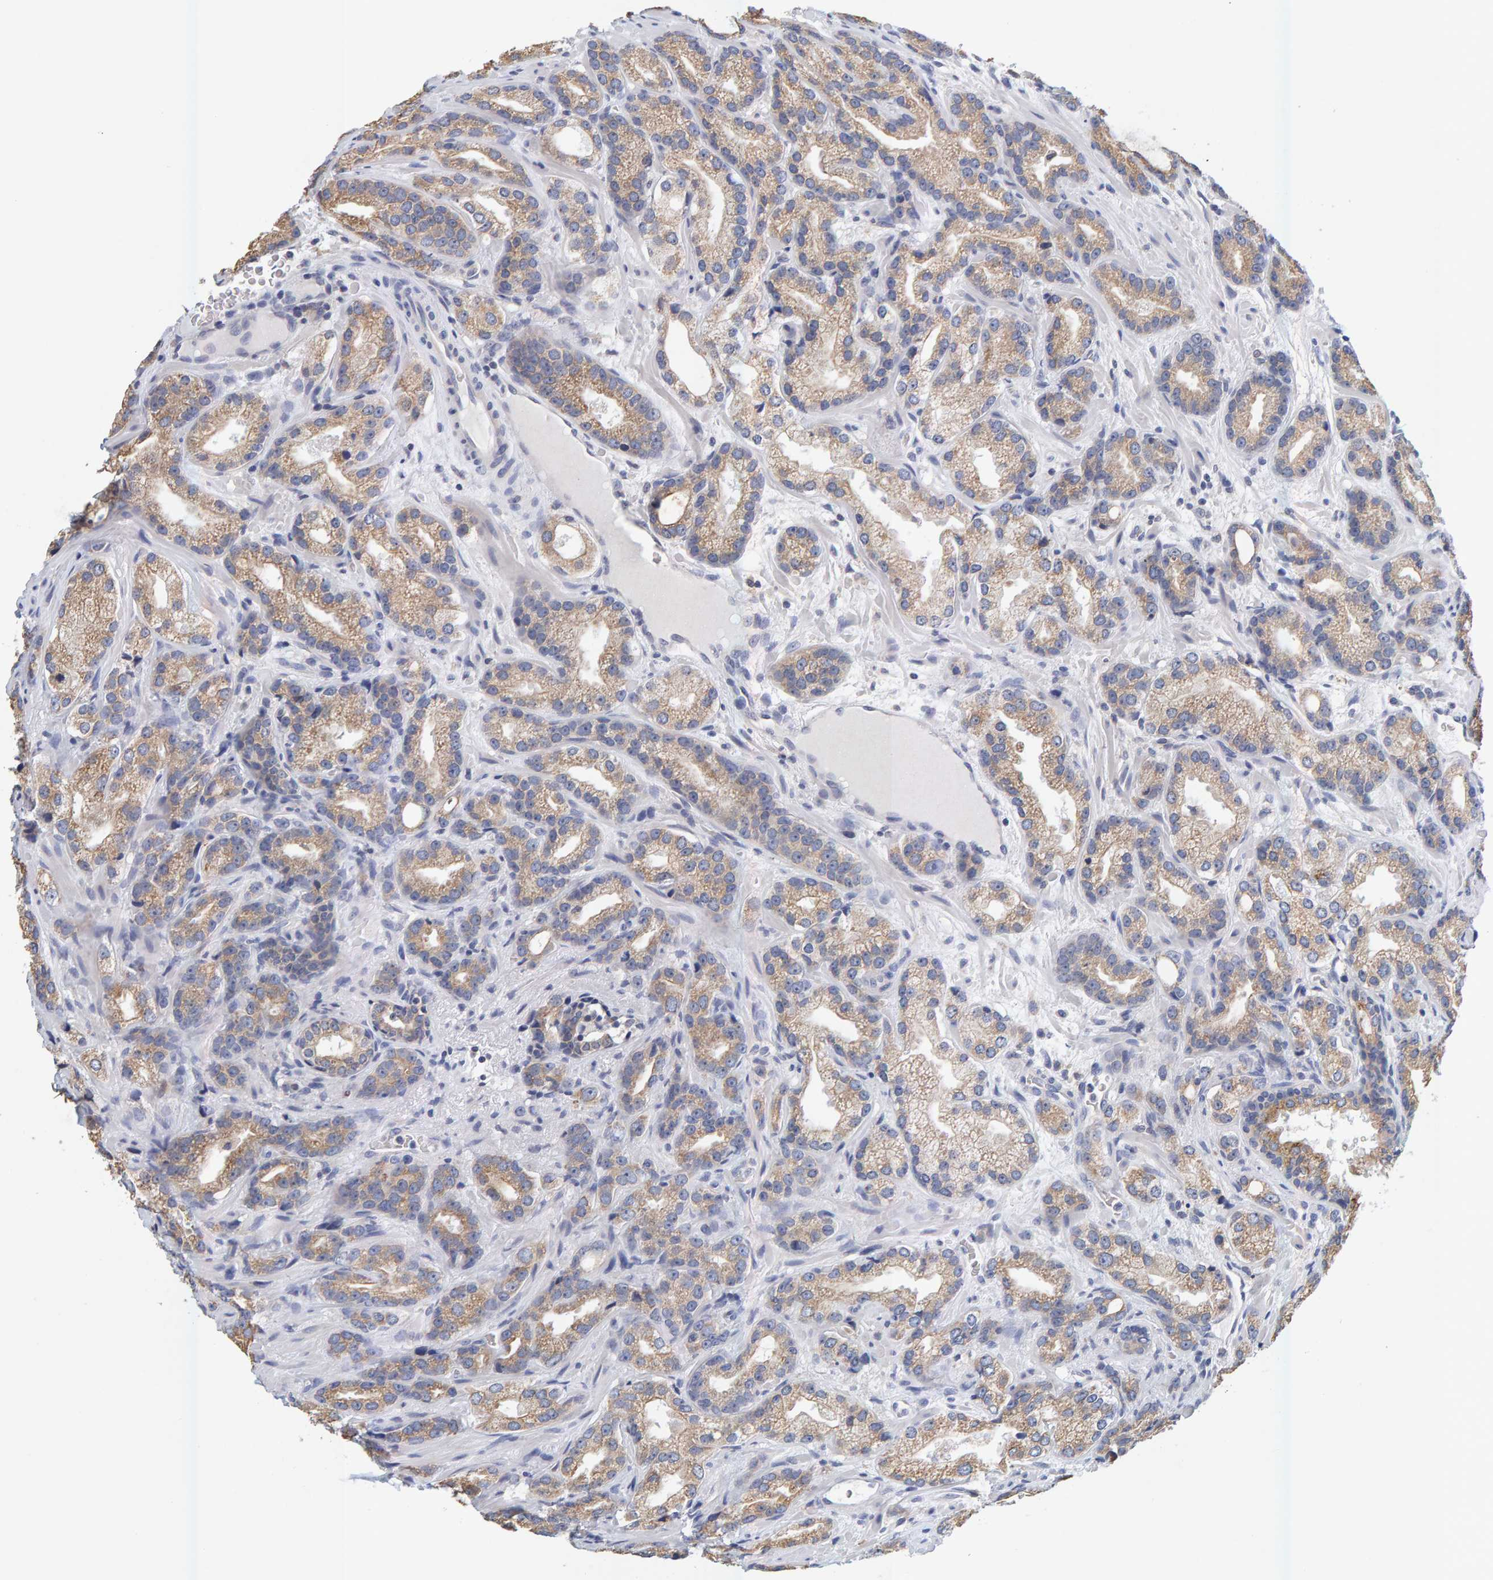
{"staining": {"intensity": "weak", "quantity": ">75%", "location": "cytoplasmic/membranous"}, "tissue": "prostate cancer", "cell_type": "Tumor cells", "image_type": "cancer", "snomed": [{"axis": "morphology", "description": "Adenocarcinoma, High grade"}, {"axis": "topography", "description": "Prostate"}], "caption": "Immunohistochemistry of human prostate adenocarcinoma (high-grade) displays low levels of weak cytoplasmic/membranous positivity in about >75% of tumor cells. The staining was performed using DAB (3,3'-diaminobenzidine), with brown indicating positive protein expression. Nuclei are stained blue with hematoxylin.", "gene": "SGPL1", "patient": {"sex": "male", "age": 63}}